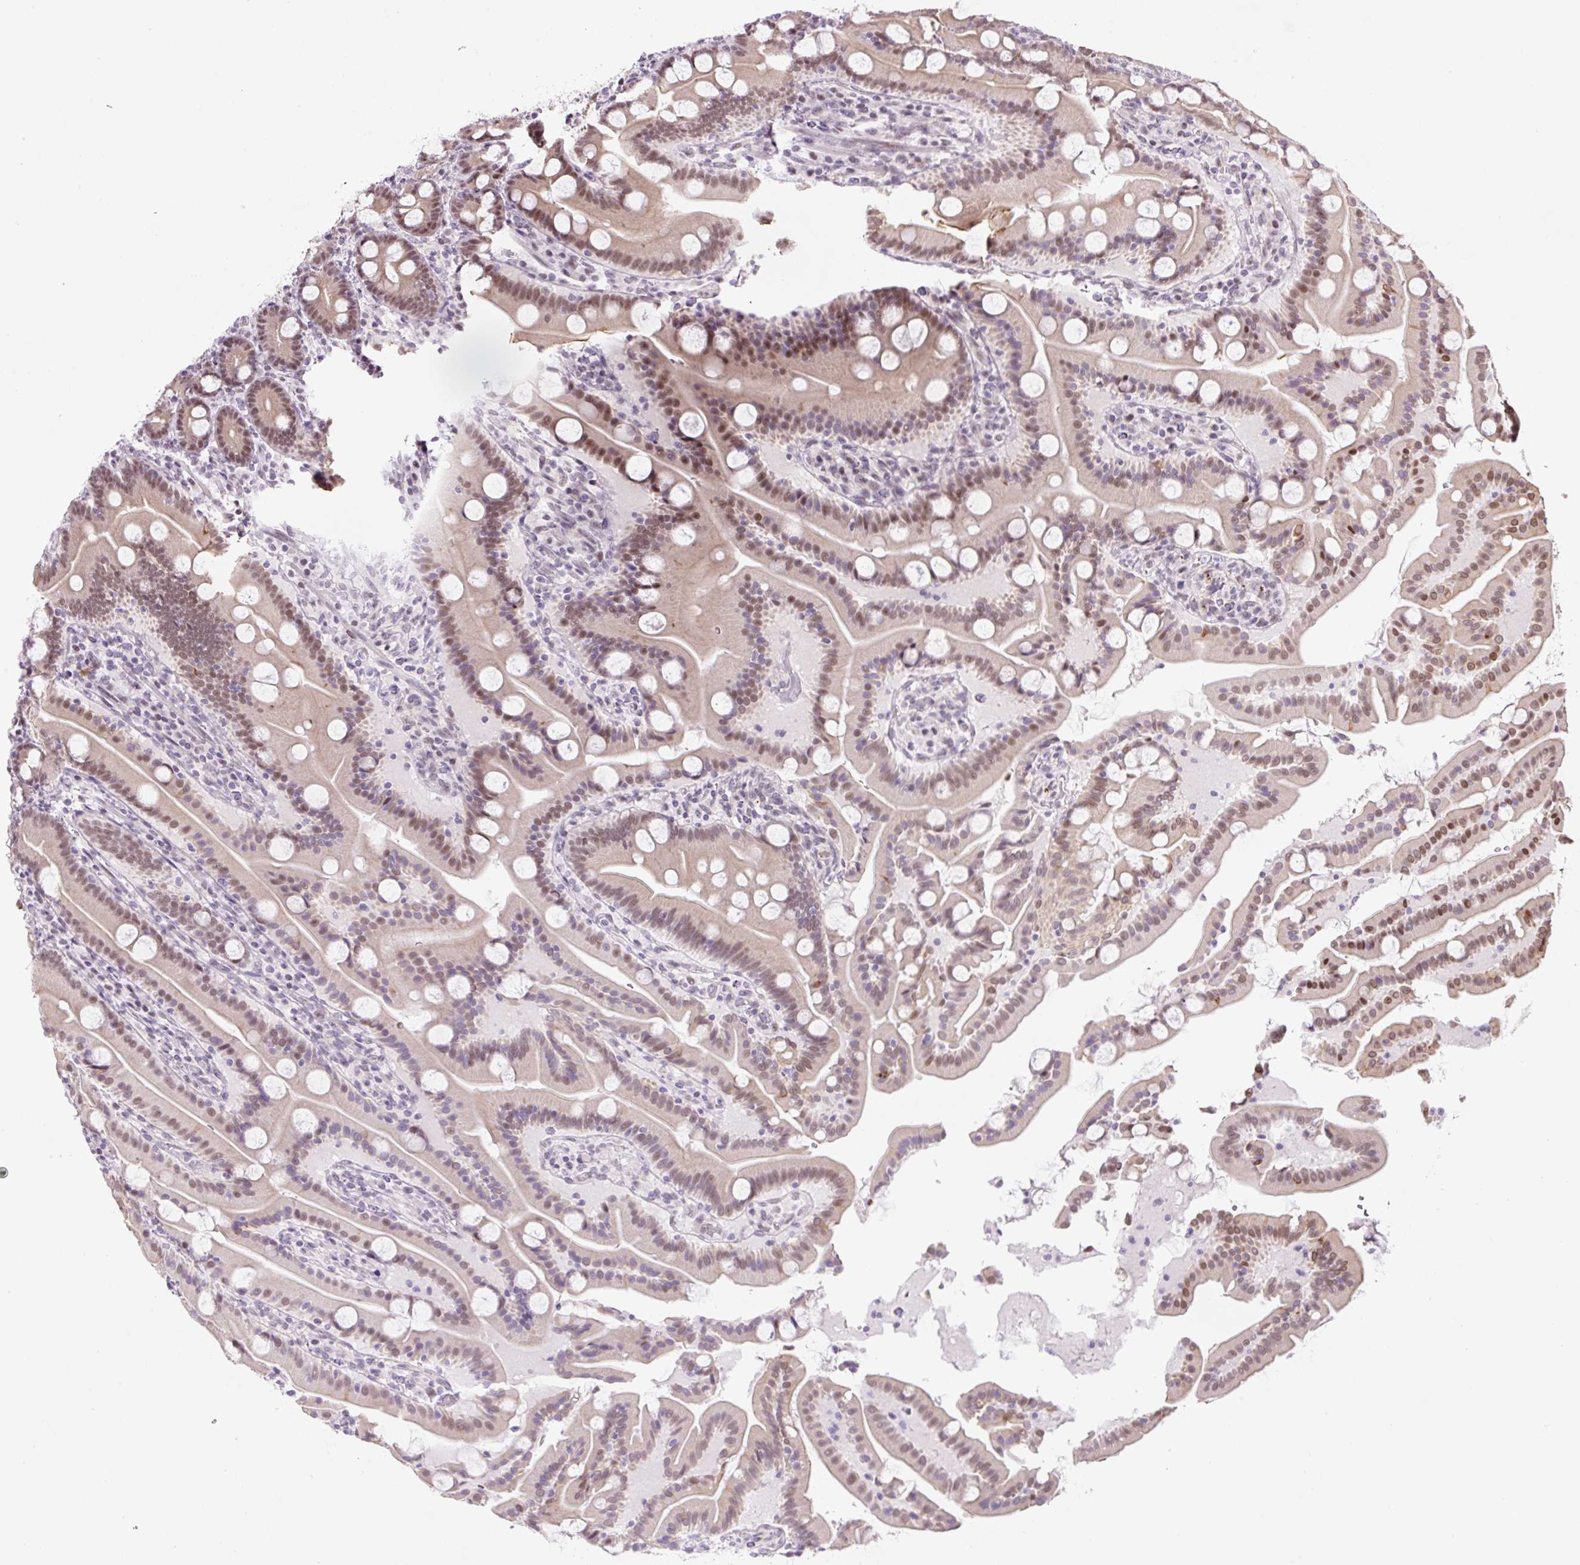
{"staining": {"intensity": "moderate", "quantity": "25%-75%", "location": "cytoplasmic/membranous,nuclear"}, "tissue": "duodenum", "cell_type": "Glandular cells", "image_type": "normal", "snomed": [{"axis": "morphology", "description": "Normal tissue, NOS"}, {"axis": "topography", "description": "Duodenum"}], "caption": "IHC (DAB (3,3'-diaminobenzidine)) staining of unremarkable duodenum exhibits moderate cytoplasmic/membranous,nuclear protein staining in approximately 25%-75% of glandular cells. The staining was performed using DAB to visualize the protein expression in brown, while the nuclei were stained in blue with hematoxylin (Magnification: 20x).", "gene": "TAF1A", "patient": {"sex": "male", "age": 55}}